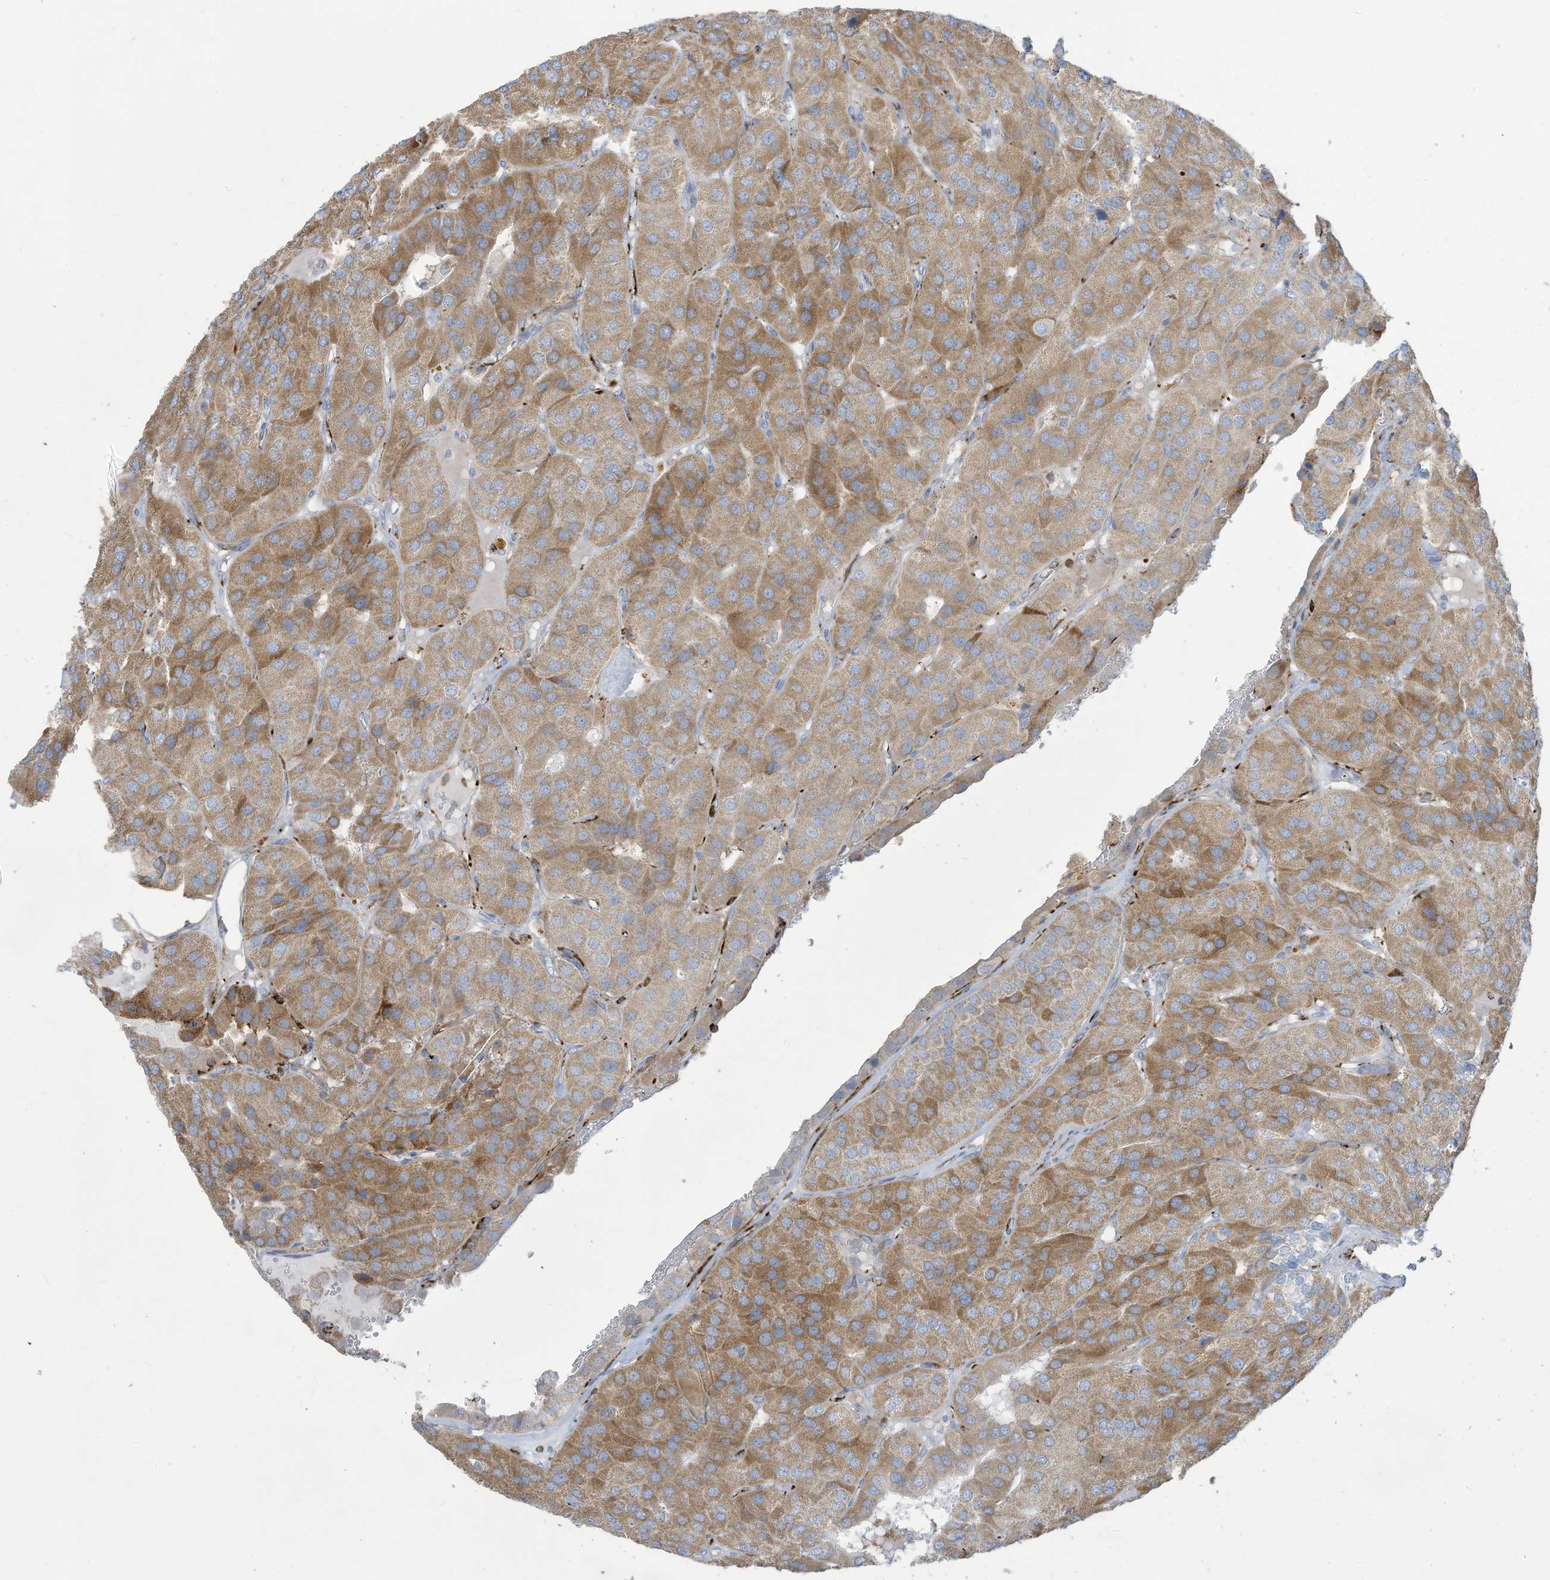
{"staining": {"intensity": "moderate", "quantity": ">75%", "location": "cytoplasmic/membranous"}, "tissue": "parathyroid gland", "cell_type": "Glandular cells", "image_type": "normal", "snomed": [{"axis": "morphology", "description": "Normal tissue, NOS"}, {"axis": "morphology", "description": "Adenoma, NOS"}, {"axis": "topography", "description": "Parathyroid gland"}], "caption": "Immunohistochemical staining of unremarkable human parathyroid gland displays medium levels of moderate cytoplasmic/membranous positivity in about >75% of glandular cells.", "gene": "THNSL2", "patient": {"sex": "female", "age": 86}}